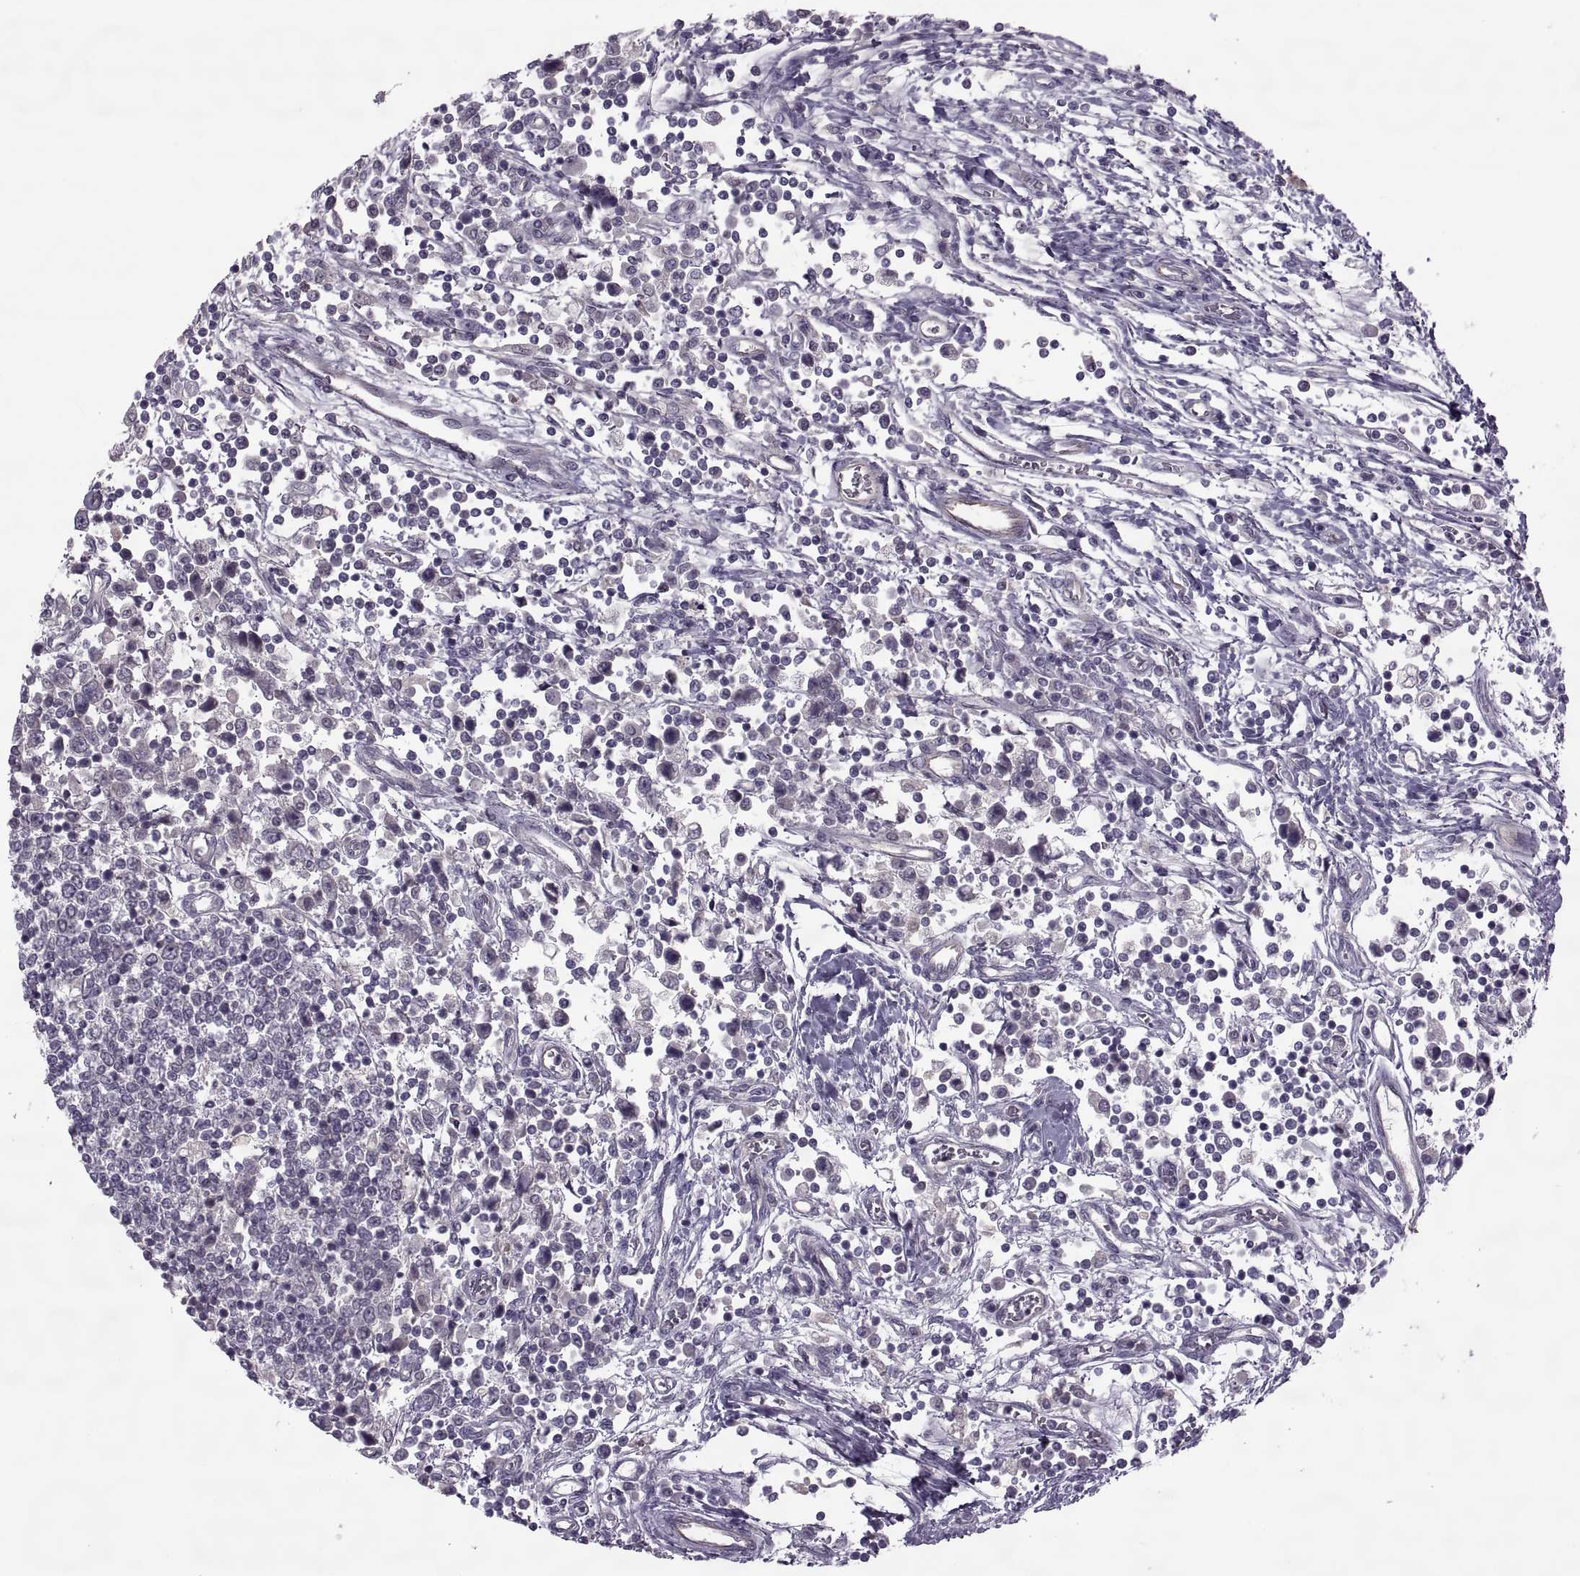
{"staining": {"intensity": "negative", "quantity": "none", "location": "none"}, "tissue": "testis cancer", "cell_type": "Tumor cells", "image_type": "cancer", "snomed": [{"axis": "morphology", "description": "Seminoma, NOS"}, {"axis": "topography", "description": "Testis"}], "caption": "This is a histopathology image of immunohistochemistry staining of testis cancer (seminoma), which shows no positivity in tumor cells. (DAB immunohistochemistry visualized using brightfield microscopy, high magnification).", "gene": "ODF3", "patient": {"sex": "male", "age": 34}}